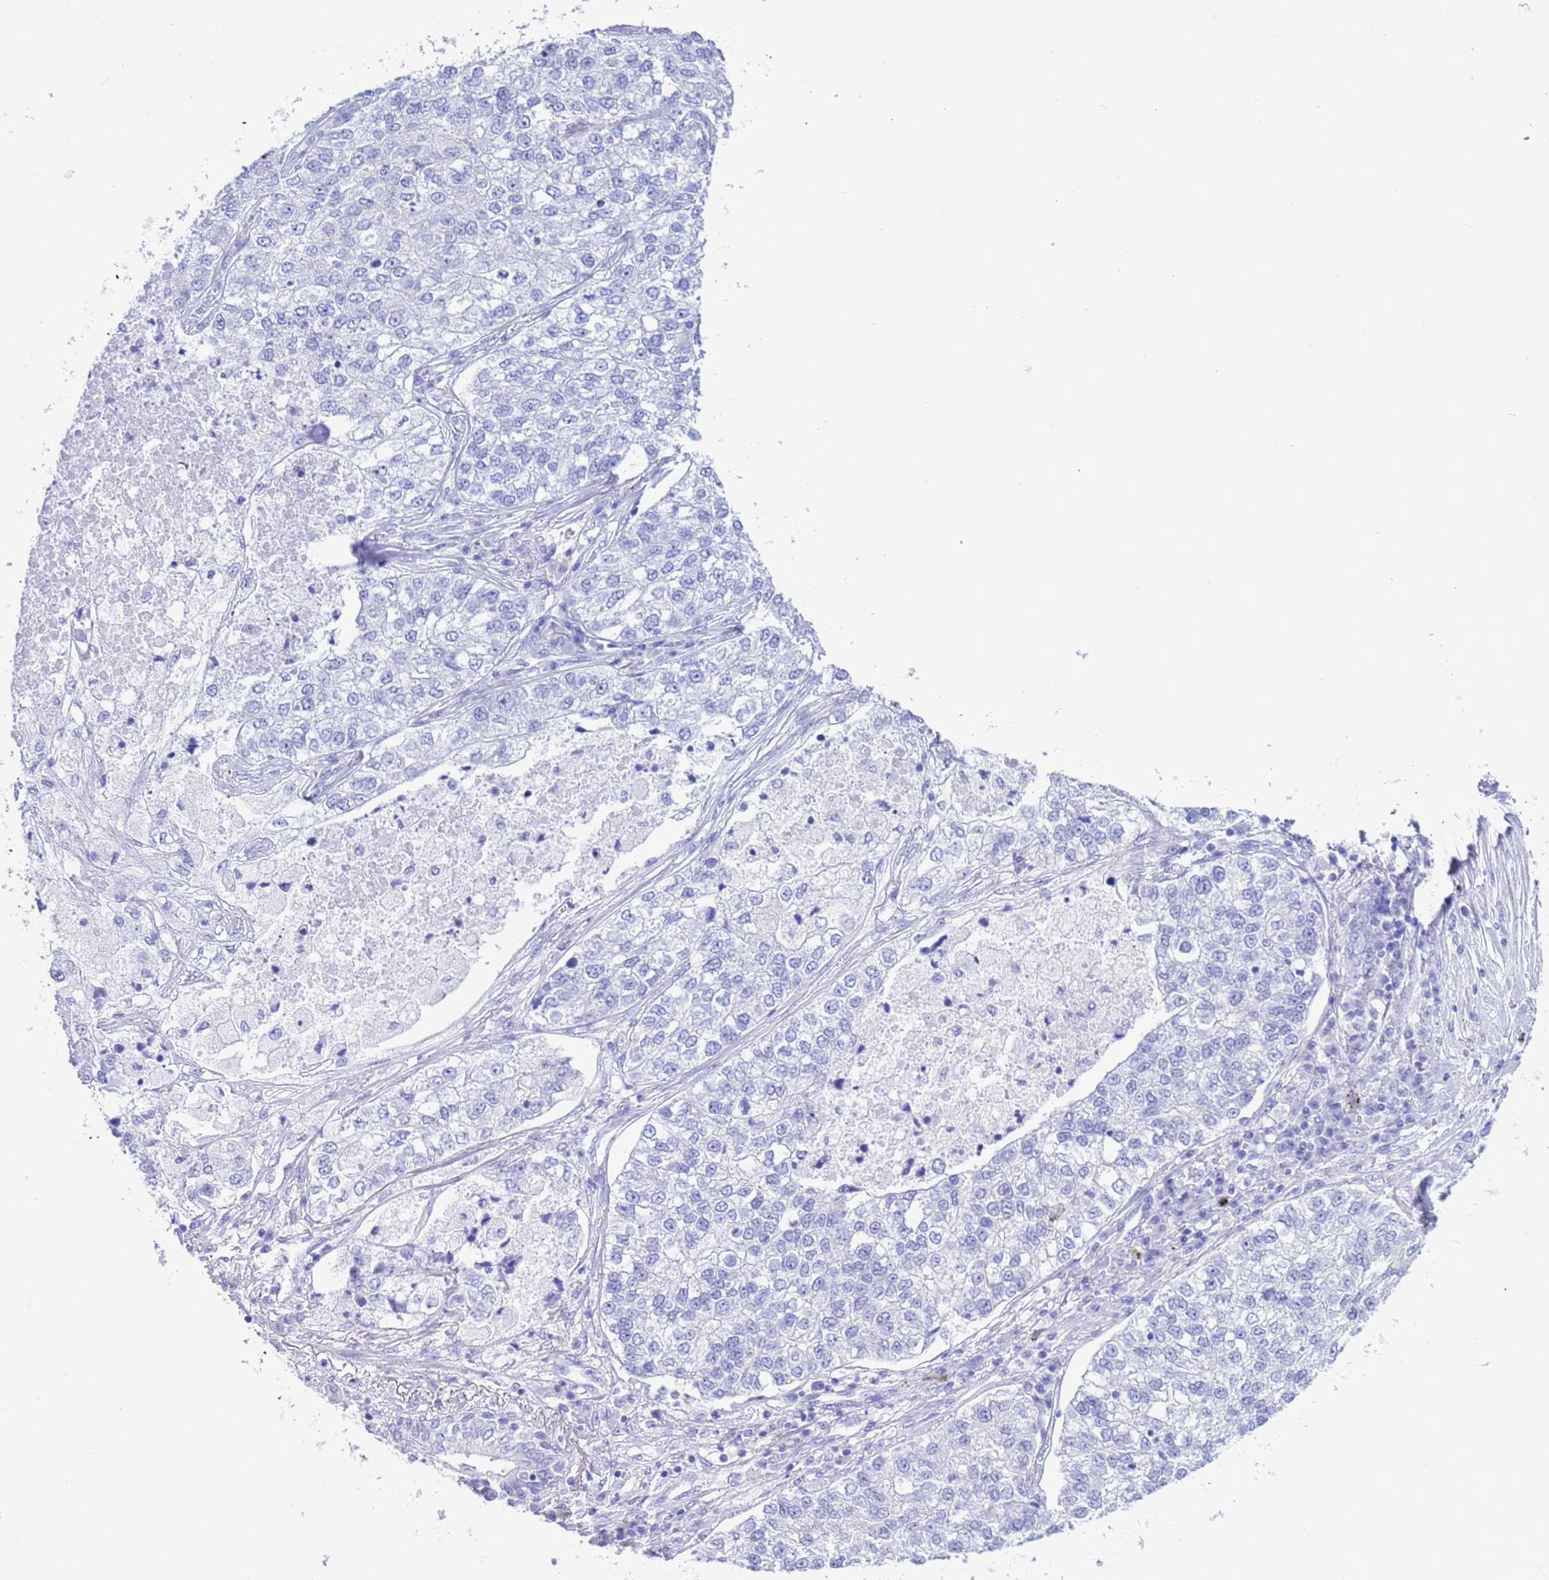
{"staining": {"intensity": "negative", "quantity": "none", "location": "none"}, "tissue": "lung cancer", "cell_type": "Tumor cells", "image_type": "cancer", "snomed": [{"axis": "morphology", "description": "Adenocarcinoma, NOS"}, {"axis": "topography", "description": "Lung"}], "caption": "IHC micrograph of neoplastic tissue: human lung cancer stained with DAB (3,3'-diaminobenzidine) exhibits no significant protein staining in tumor cells.", "gene": "GSTM1", "patient": {"sex": "male", "age": 49}}